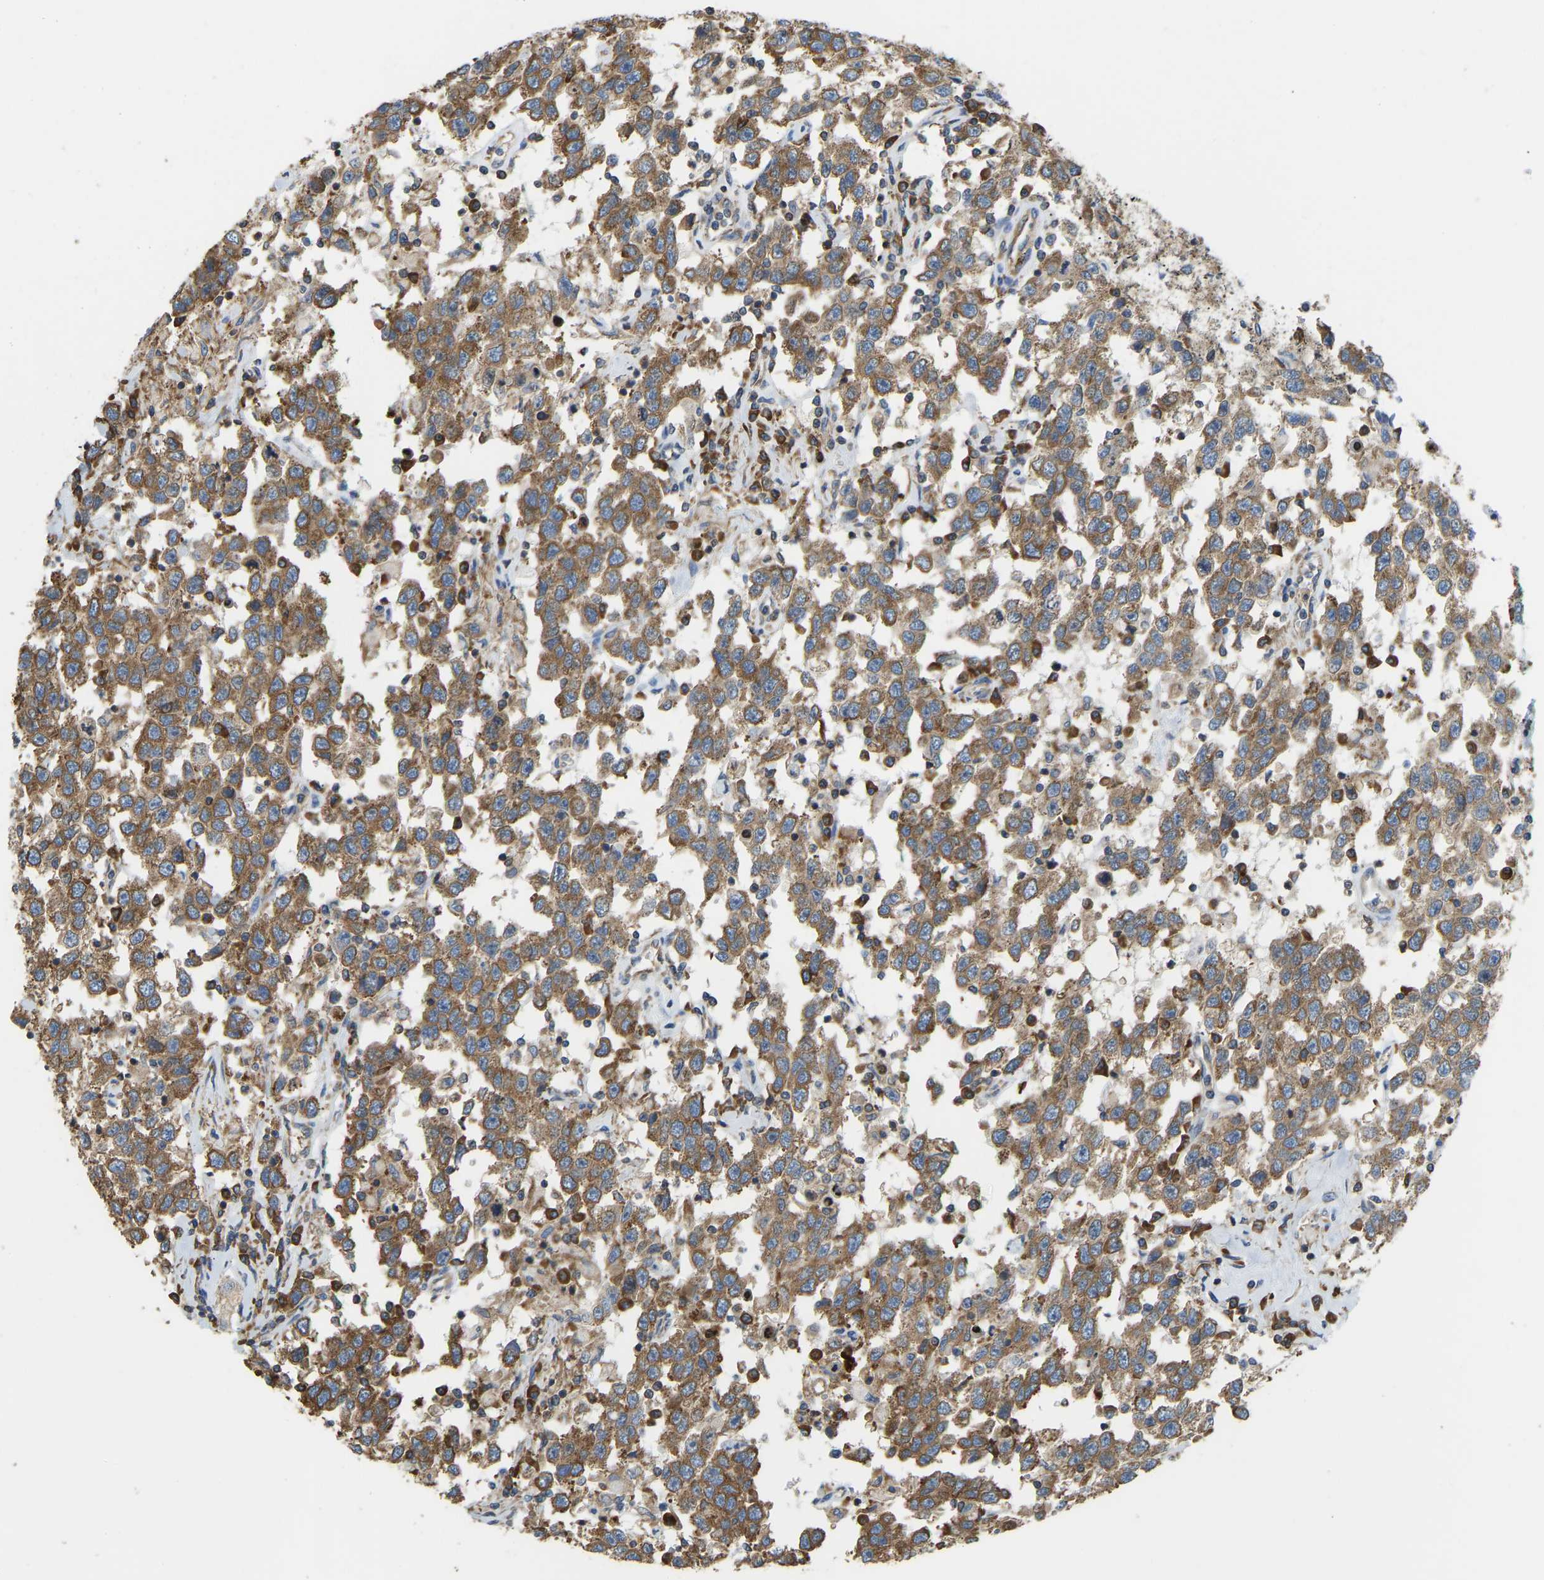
{"staining": {"intensity": "moderate", "quantity": ">75%", "location": "cytoplasmic/membranous"}, "tissue": "testis cancer", "cell_type": "Tumor cells", "image_type": "cancer", "snomed": [{"axis": "morphology", "description": "Seminoma, NOS"}, {"axis": "topography", "description": "Testis"}], "caption": "Protein staining of testis seminoma tissue shows moderate cytoplasmic/membranous expression in approximately >75% of tumor cells.", "gene": "RPS6KB2", "patient": {"sex": "male", "age": 41}}